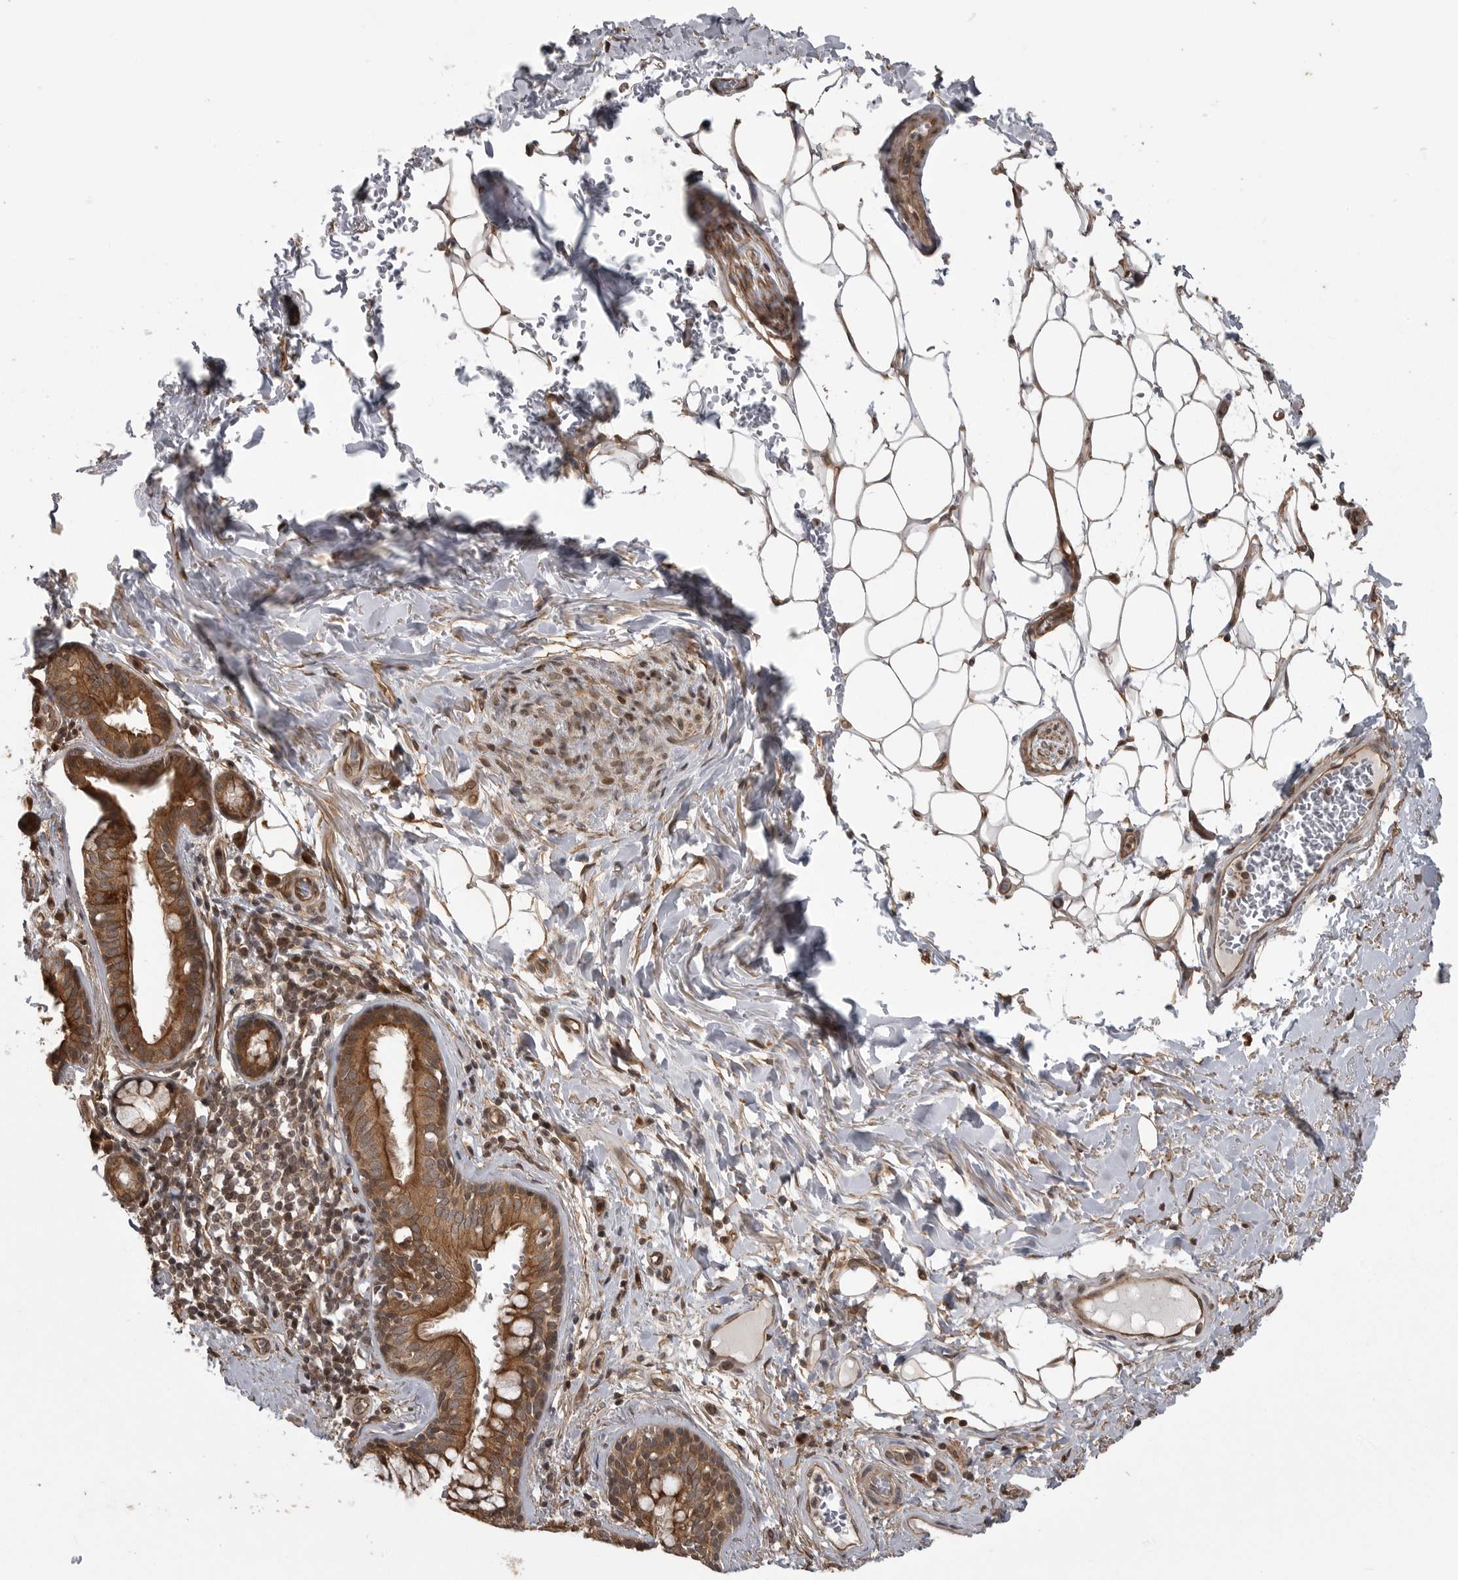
{"staining": {"intensity": "strong", "quantity": ">75%", "location": "cytoplasmic/membranous,nuclear"}, "tissue": "bronchus", "cell_type": "Respiratory epithelial cells", "image_type": "normal", "snomed": [{"axis": "morphology", "description": "Normal tissue, NOS"}, {"axis": "topography", "description": "Cartilage tissue"}], "caption": "Protein expression analysis of normal human bronchus reveals strong cytoplasmic/membranous,nuclear staining in about >75% of respiratory epithelial cells. The staining was performed using DAB (3,3'-diaminobenzidine), with brown indicating positive protein expression. Nuclei are stained blue with hematoxylin.", "gene": "DNAJC8", "patient": {"sex": "female", "age": 63}}